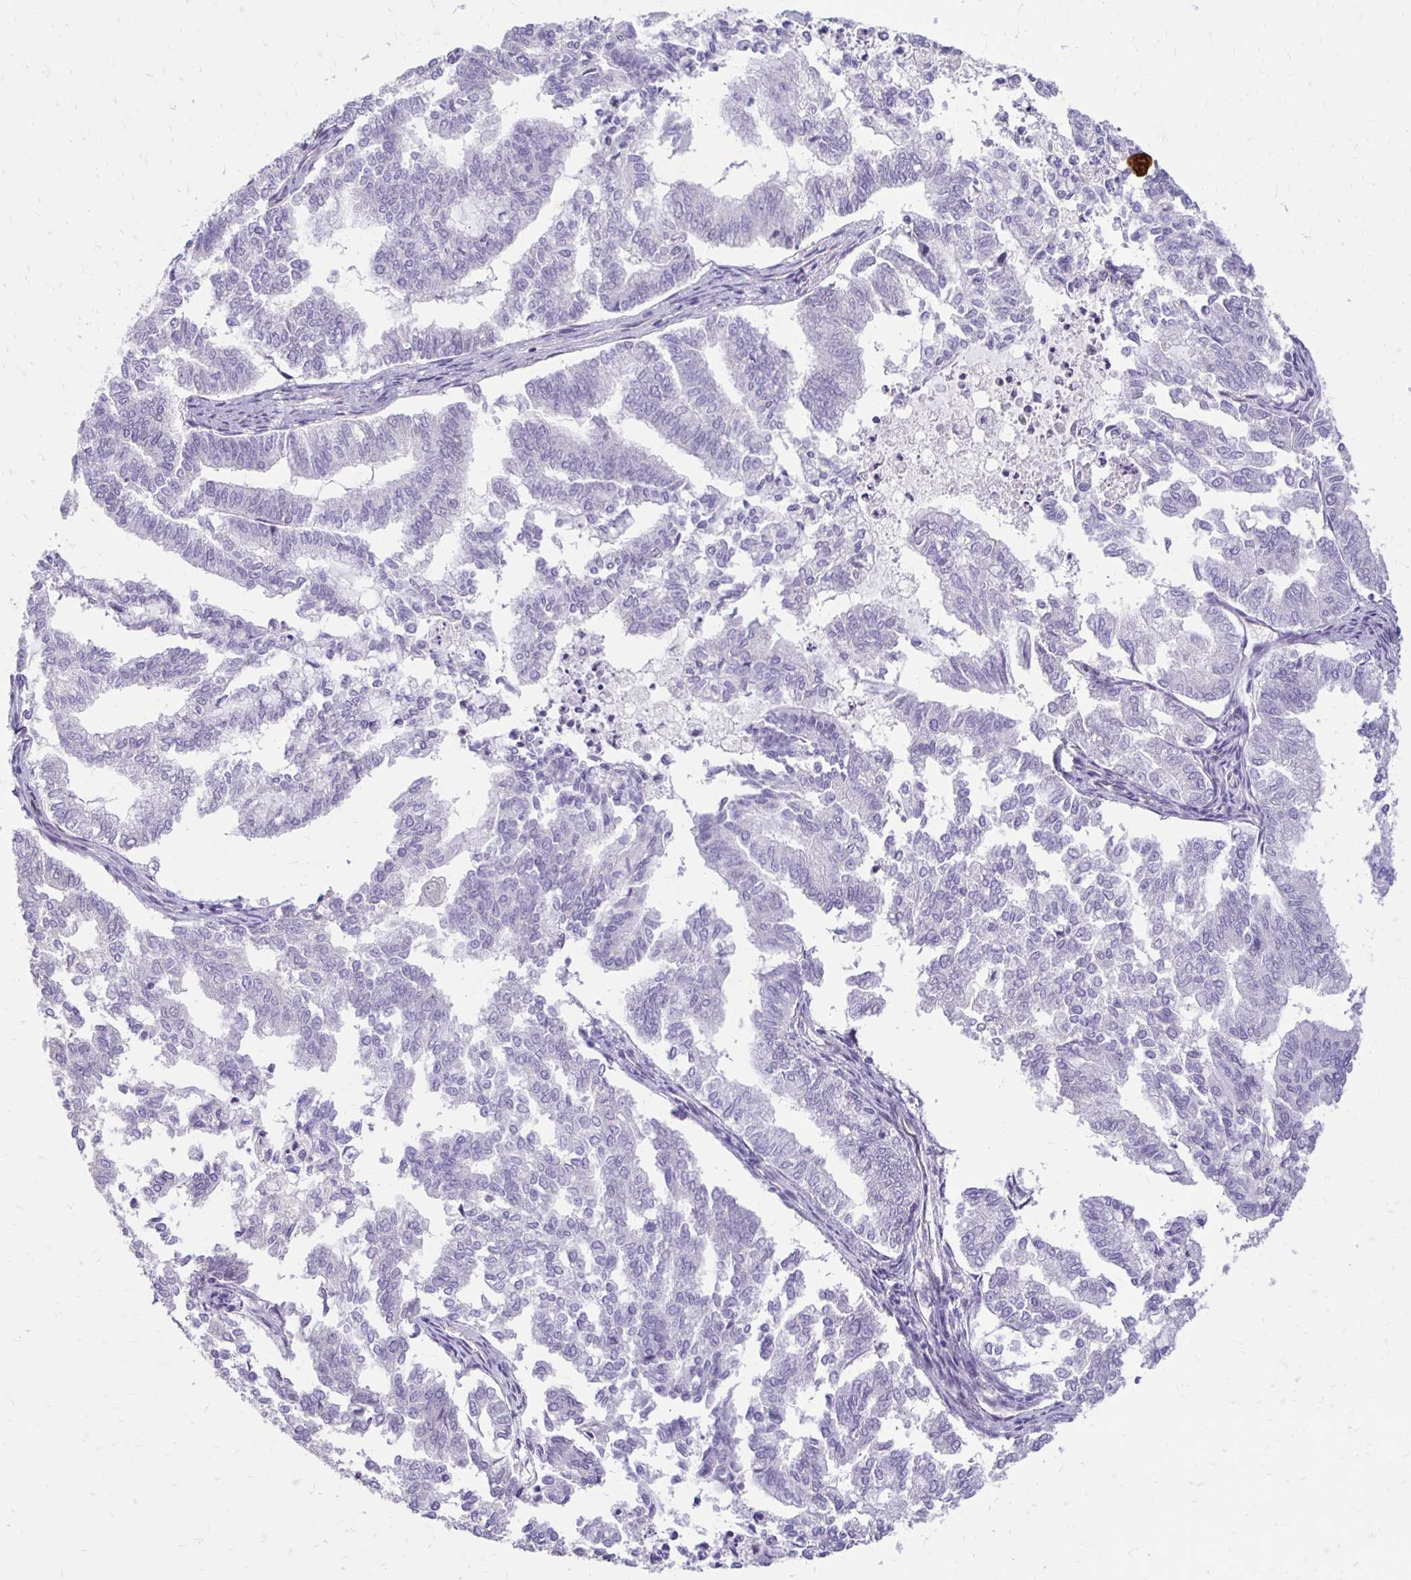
{"staining": {"intensity": "negative", "quantity": "none", "location": "none"}, "tissue": "endometrial cancer", "cell_type": "Tumor cells", "image_type": "cancer", "snomed": [{"axis": "morphology", "description": "Adenocarcinoma, NOS"}, {"axis": "topography", "description": "Endometrium"}], "caption": "A high-resolution histopathology image shows IHC staining of endometrial cancer (adenocarcinoma), which exhibits no significant staining in tumor cells.", "gene": "GAS2", "patient": {"sex": "female", "age": 79}}